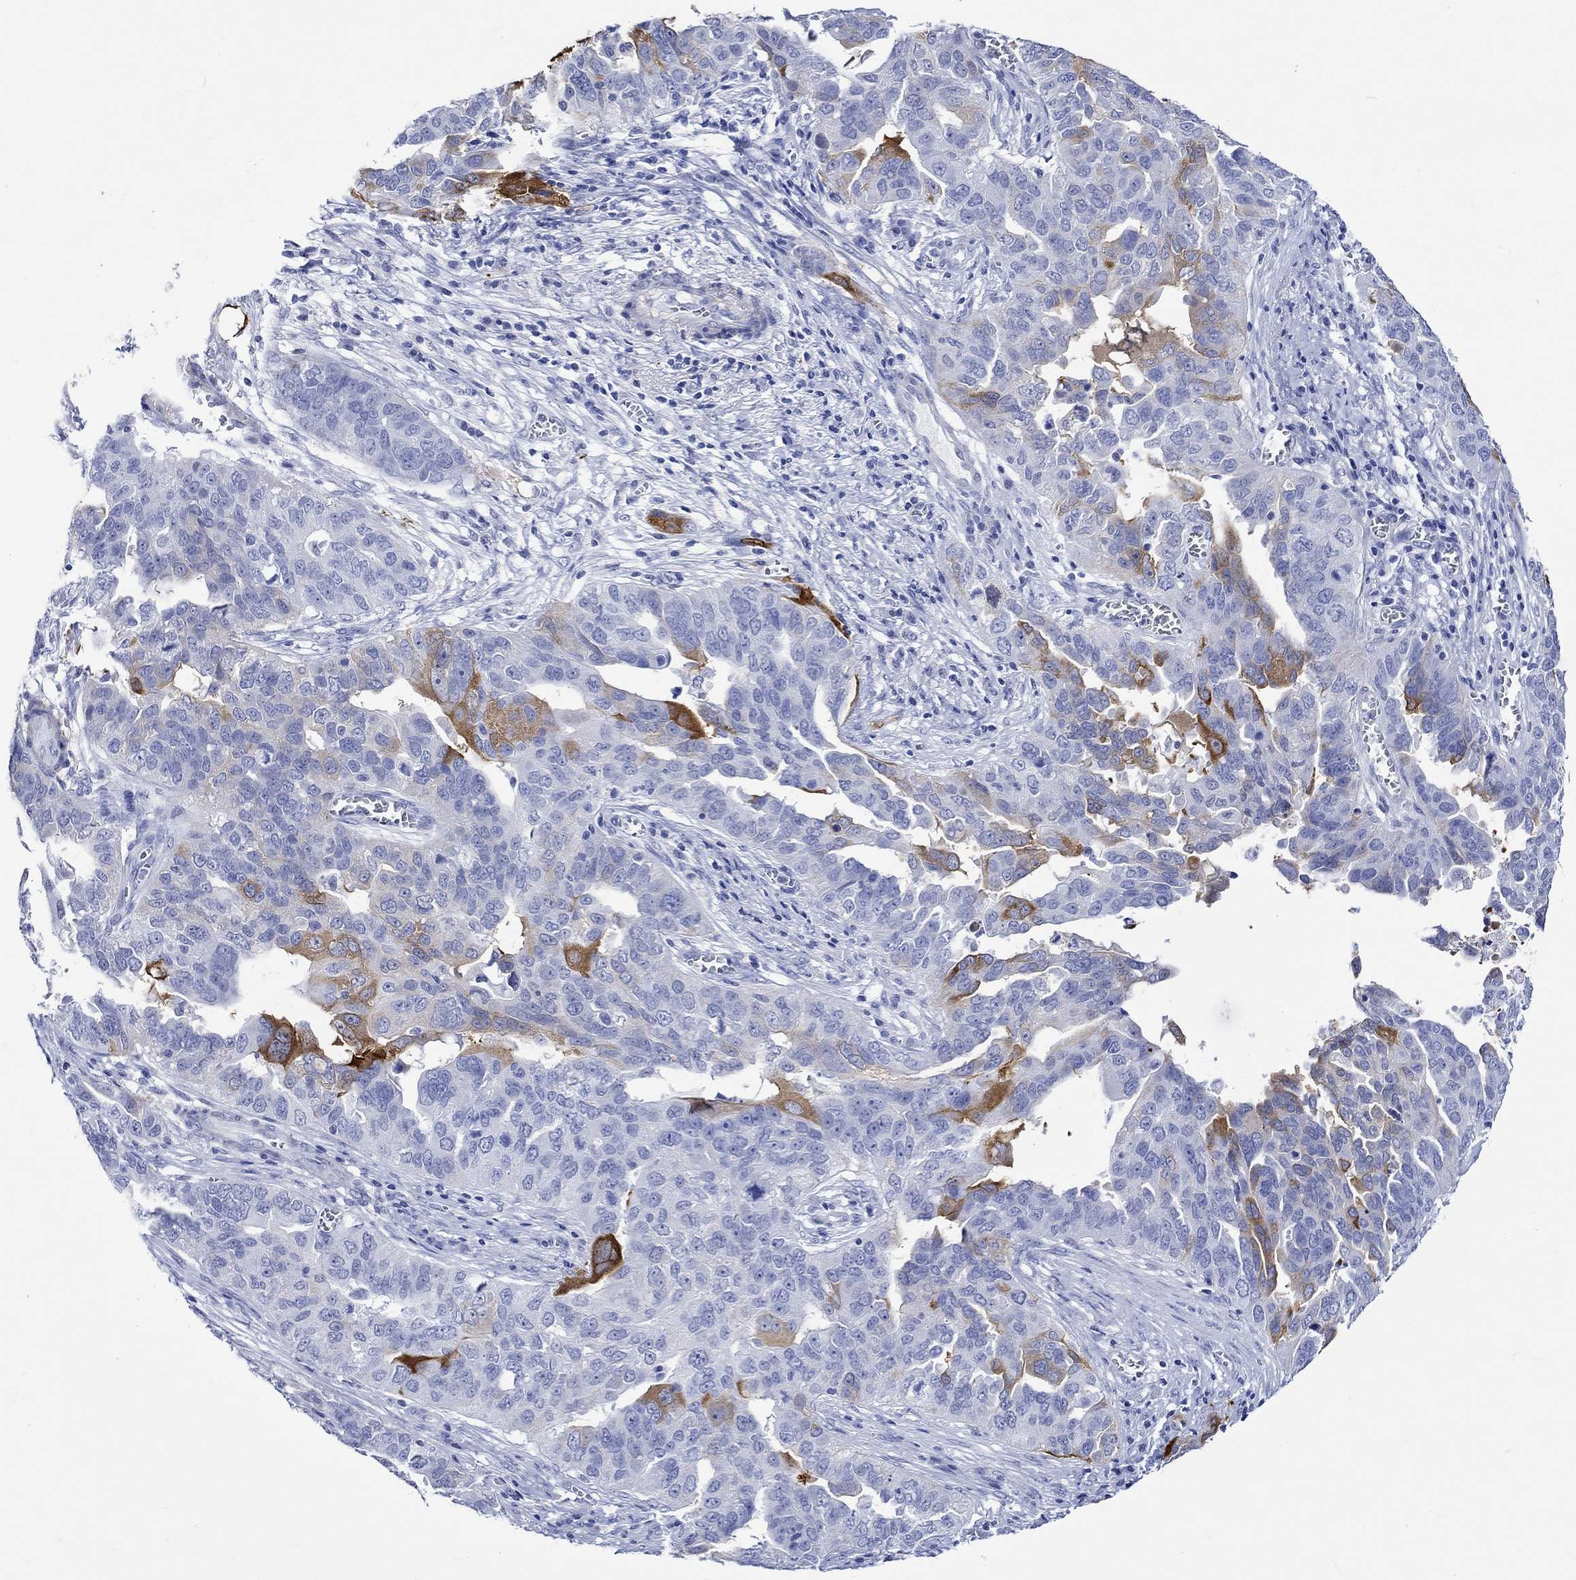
{"staining": {"intensity": "strong", "quantity": "<25%", "location": "cytoplasmic/membranous"}, "tissue": "ovarian cancer", "cell_type": "Tumor cells", "image_type": "cancer", "snomed": [{"axis": "morphology", "description": "Carcinoma, endometroid"}, {"axis": "topography", "description": "Soft tissue"}, {"axis": "topography", "description": "Ovary"}], "caption": "Endometroid carcinoma (ovarian) stained with IHC exhibits strong cytoplasmic/membranous positivity in approximately <25% of tumor cells.", "gene": "CRYAB", "patient": {"sex": "female", "age": 52}}